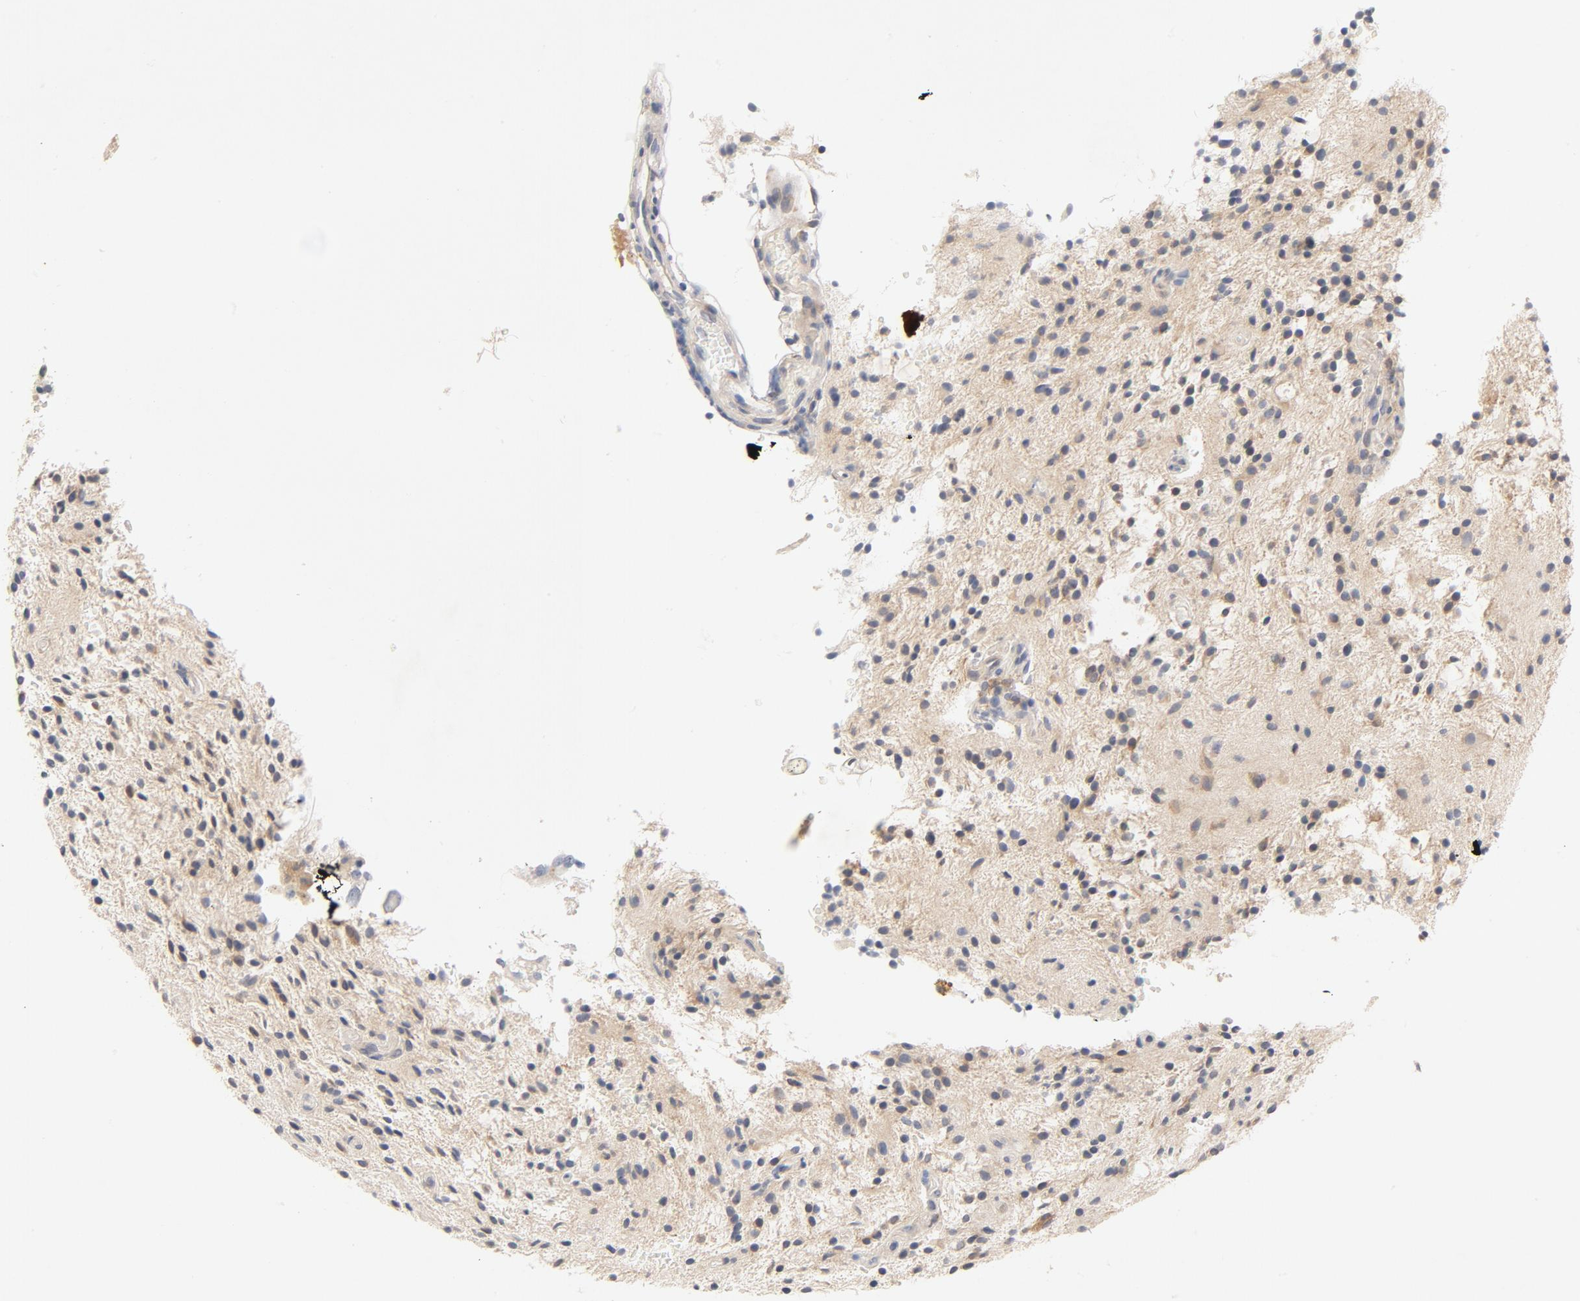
{"staining": {"intensity": "moderate", "quantity": ">75%", "location": "cytoplasmic/membranous"}, "tissue": "glioma", "cell_type": "Tumor cells", "image_type": "cancer", "snomed": [{"axis": "morphology", "description": "Glioma, malignant, NOS"}, {"axis": "topography", "description": "Cerebellum"}], "caption": "Brown immunohistochemical staining in human glioma shows moderate cytoplasmic/membranous staining in about >75% of tumor cells.", "gene": "STAT1", "patient": {"sex": "female", "age": 10}}